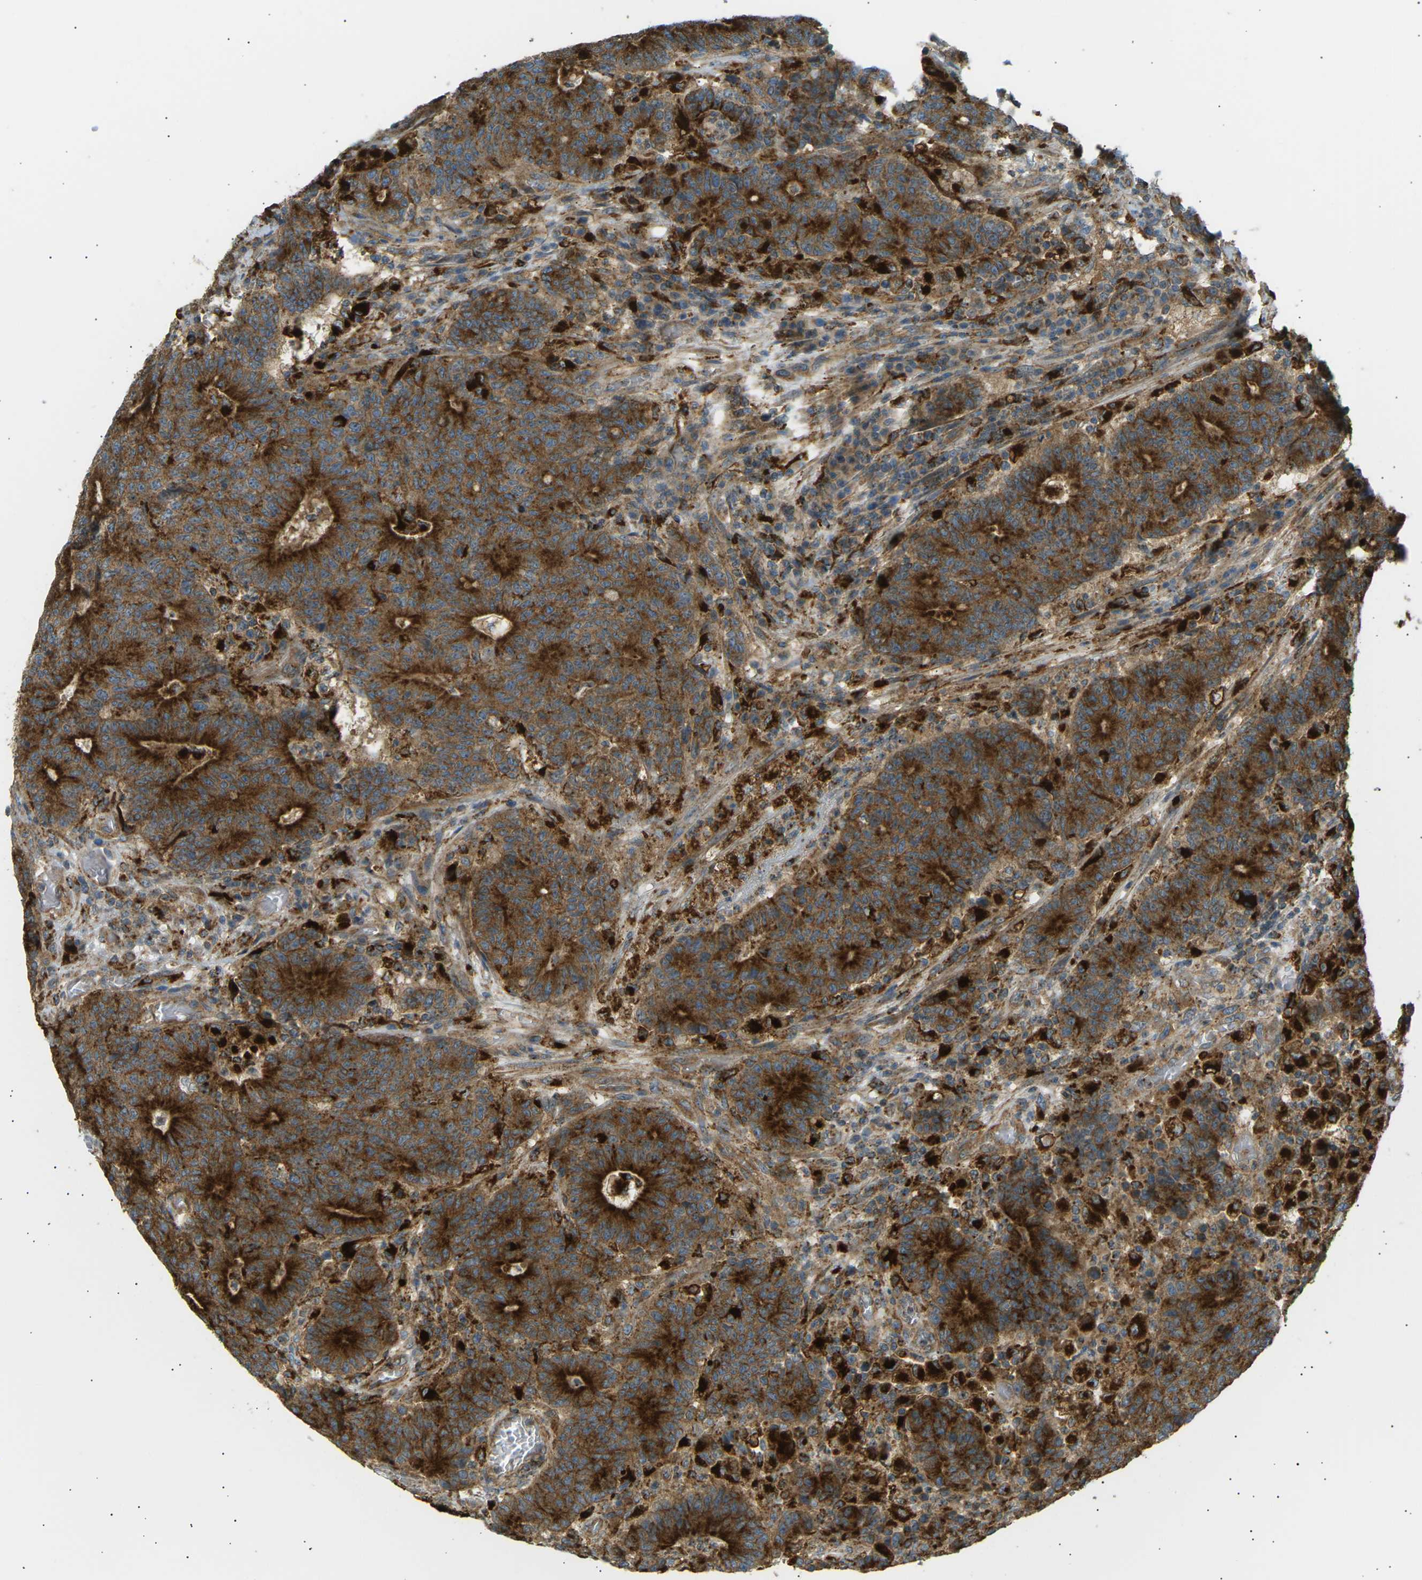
{"staining": {"intensity": "strong", "quantity": ">75%", "location": "cytoplasmic/membranous"}, "tissue": "colorectal cancer", "cell_type": "Tumor cells", "image_type": "cancer", "snomed": [{"axis": "morphology", "description": "Normal tissue, NOS"}, {"axis": "morphology", "description": "Adenocarcinoma, NOS"}, {"axis": "topography", "description": "Colon"}], "caption": "Tumor cells display high levels of strong cytoplasmic/membranous positivity in approximately >75% of cells in human colorectal cancer. The staining was performed using DAB to visualize the protein expression in brown, while the nuclei were stained in blue with hematoxylin (Magnification: 20x).", "gene": "CDK17", "patient": {"sex": "female", "age": 75}}